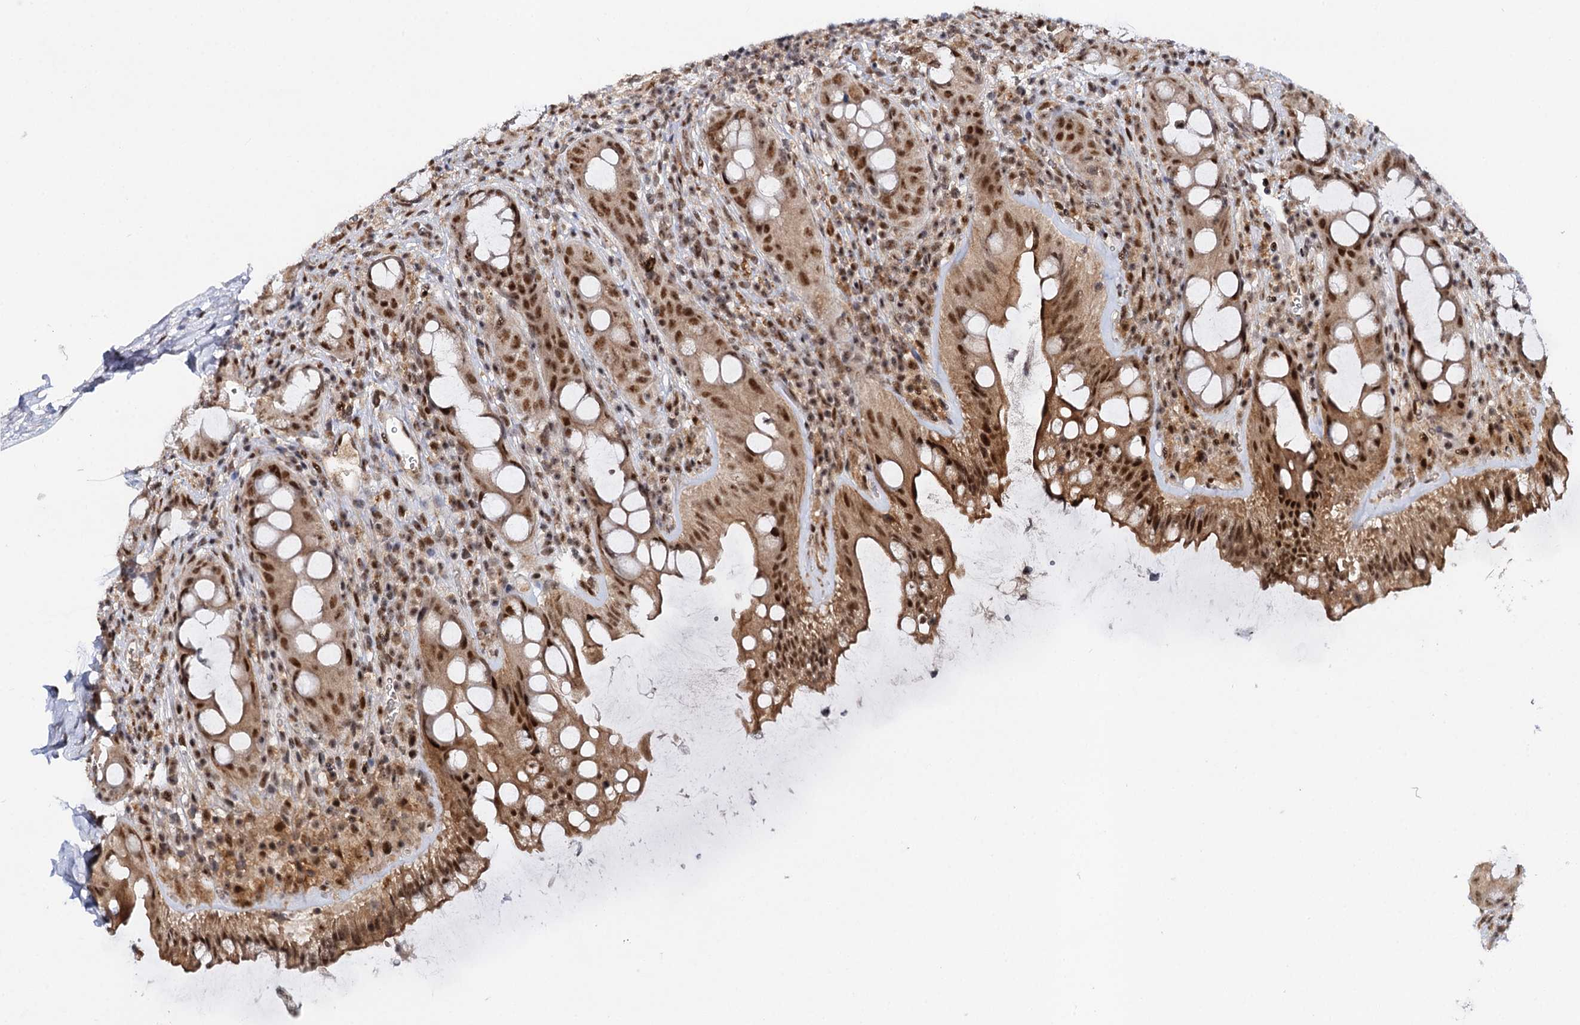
{"staining": {"intensity": "strong", "quantity": ">75%", "location": "cytoplasmic/membranous,nuclear"}, "tissue": "rectum", "cell_type": "Glandular cells", "image_type": "normal", "snomed": [{"axis": "morphology", "description": "Normal tissue, NOS"}, {"axis": "topography", "description": "Rectum"}], "caption": "This is a histology image of IHC staining of benign rectum, which shows strong positivity in the cytoplasmic/membranous,nuclear of glandular cells.", "gene": "BUD13", "patient": {"sex": "female", "age": 57}}